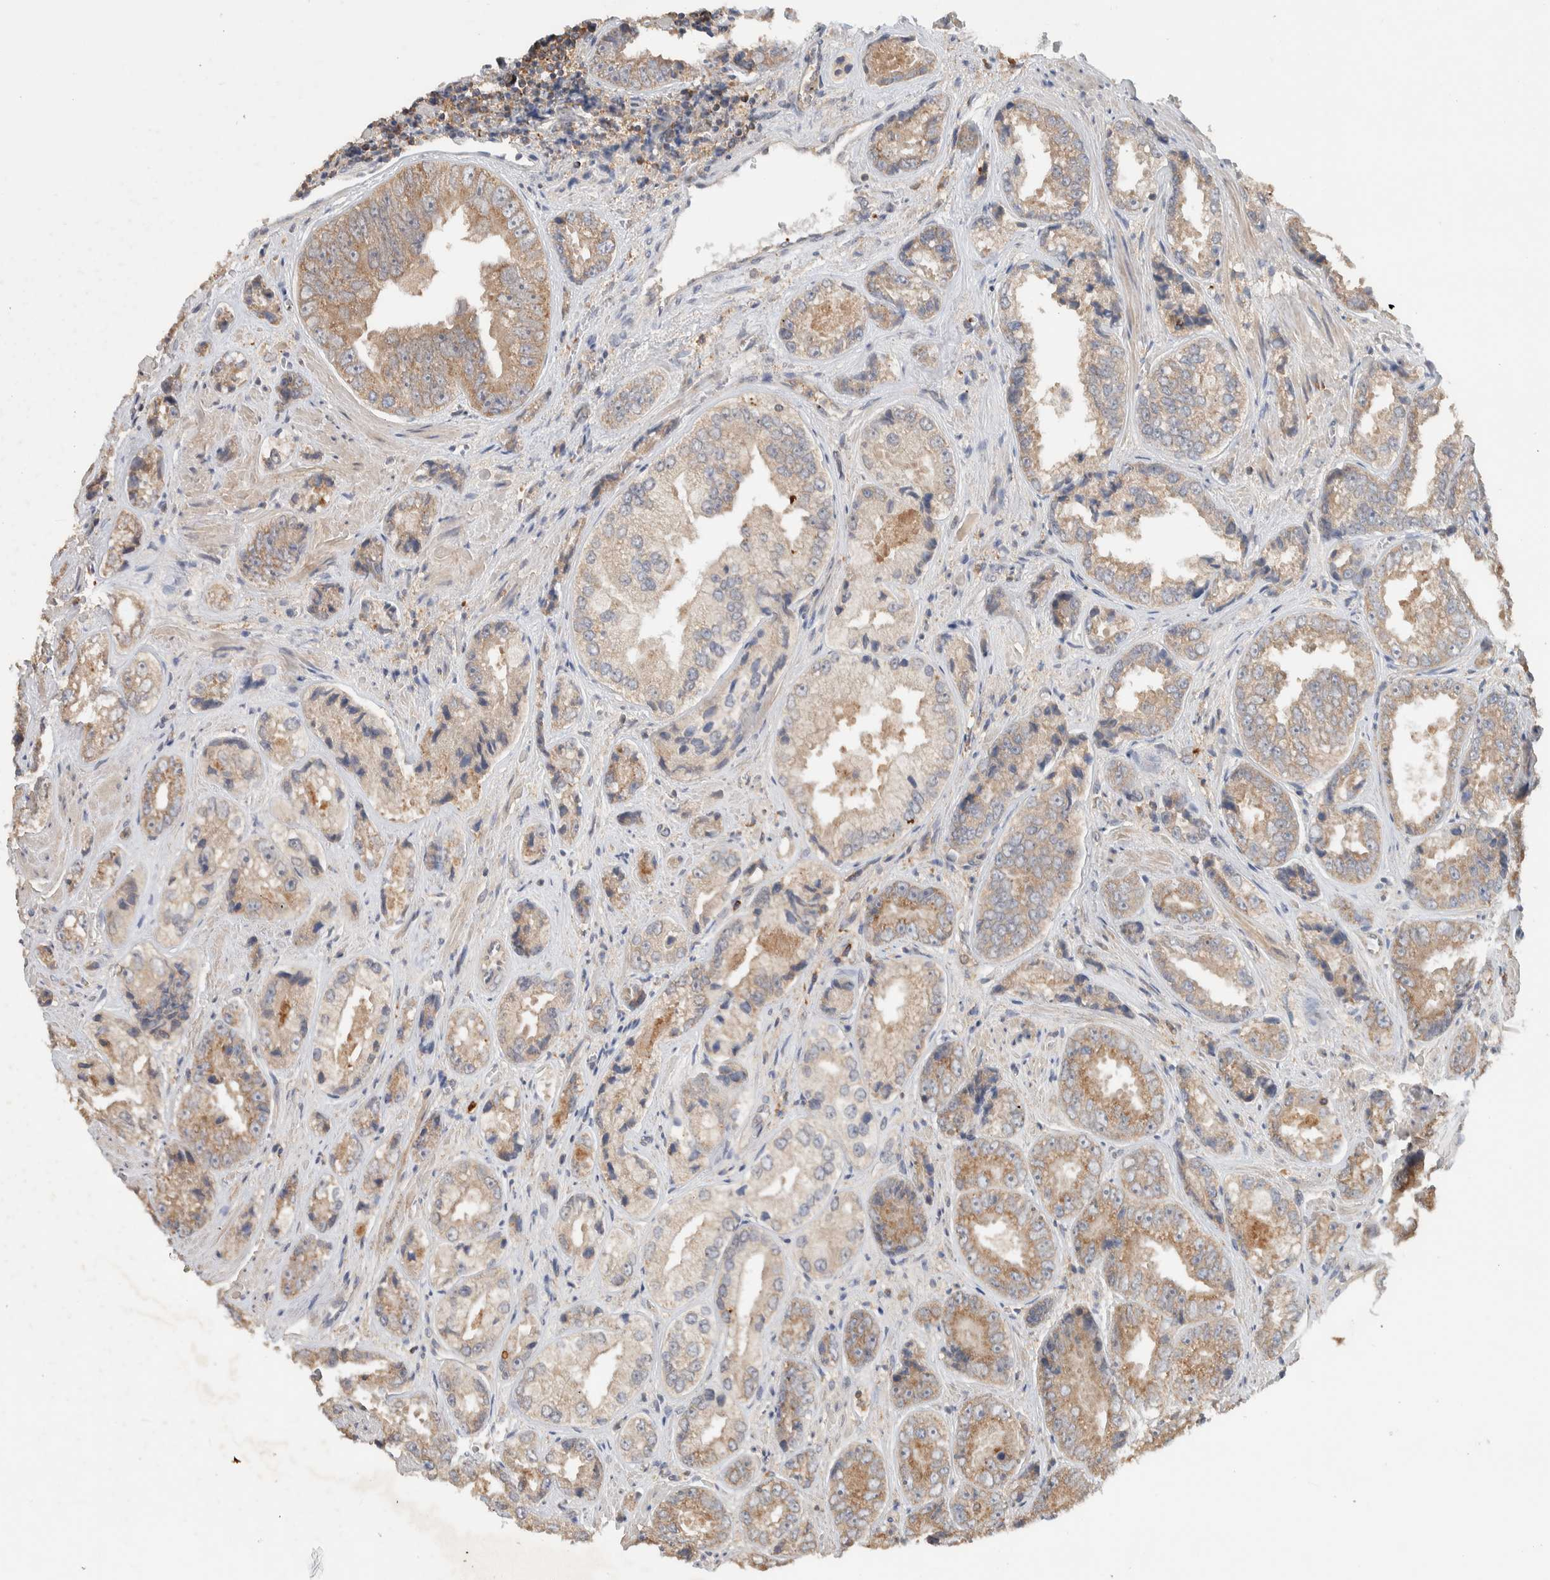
{"staining": {"intensity": "weak", "quantity": ">75%", "location": "cytoplasmic/membranous"}, "tissue": "prostate cancer", "cell_type": "Tumor cells", "image_type": "cancer", "snomed": [{"axis": "morphology", "description": "Adenocarcinoma, High grade"}, {"axis": "topography", "description": "Prostate"}], "caption": "Tumor cells reveal weak cytoplasmic/membranous expression in approximately >75% of cells in prostate high-grade adenocarcinoma. (DAB (3,3'-diaminobenzidine) = brown stain, brightfield microscopy at high magnification).", "gene": "DEPTOR", "patient": {"sex": "male", "age": 61}}